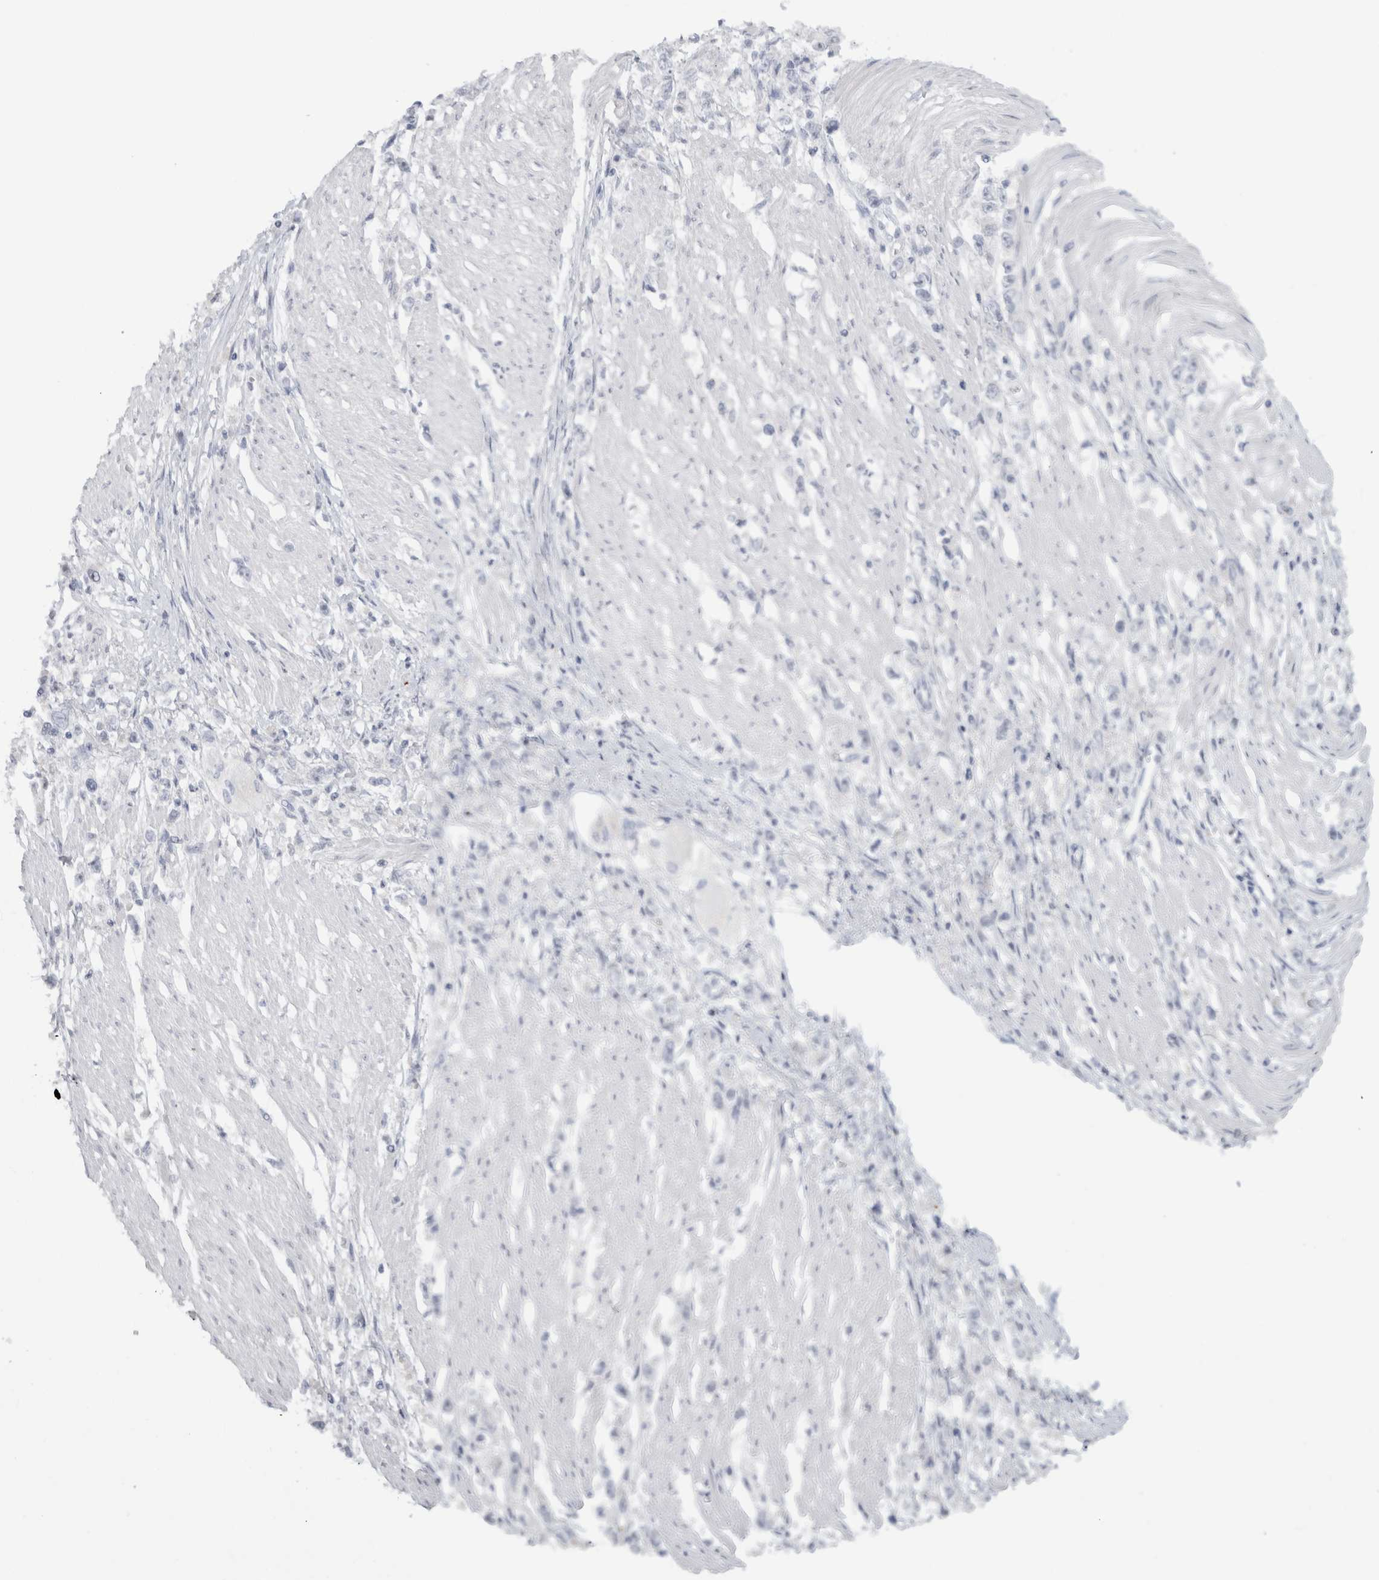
{"staining": {"intensity": "negative", "quantity": "none", "location": "none"}, "tissue": "stomach cancer", "cell_type": "Tumor cells", "image_type": "cancer", "snomed": [{"axis": "morphology", "description": "Adenocarcinoma, NOS"}, {"axis": "topography", "description": "Stomach"}], "caption": "Human stomach cancer (adenocarcinoma) stained for a protein using immunohistochemistry exhibits no staining in tumor cells.", "gene": "FMR1NB", "patient": {"sex": "female", "age": 59}}